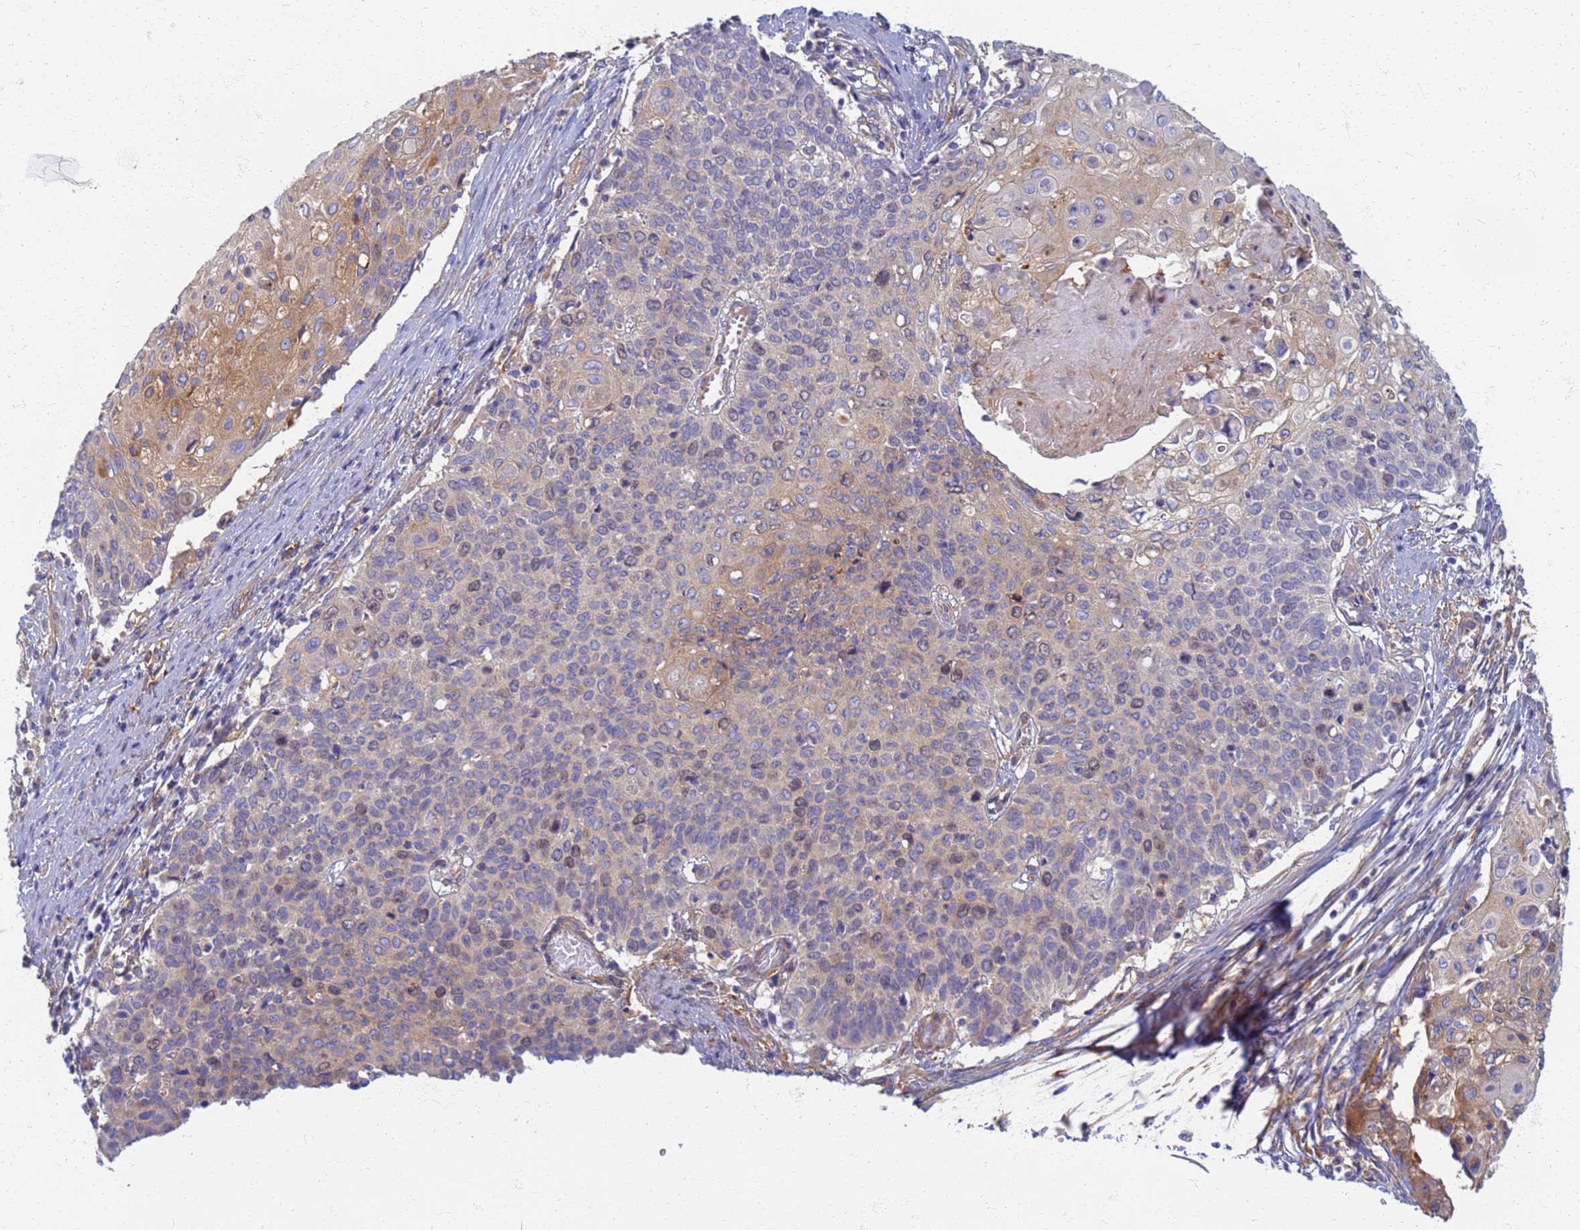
{"staining": {"intensity": "moderate", "quantity": "<25%", "location": "cytoplasmic/membranous"}, "tissue": "cervical cancer", "cell_type": "Tumor cells", "image_type": "cancer", "snomed": [{"axis": "morphology", "description": "Squamous cell carcinoma, NOS"}, {"axis": "topography", "description": "Cervix"}], "caption": "Immunohistochemical staining of cervical squamous cell carcinoma demonstrates low levels of moderate cytoplasmic/membranous staining in approximately <25% of tumor cells. Nuclei are stained in blue.", "gene": "EEA1", "patient": {"sex": "female", "age": 39}}